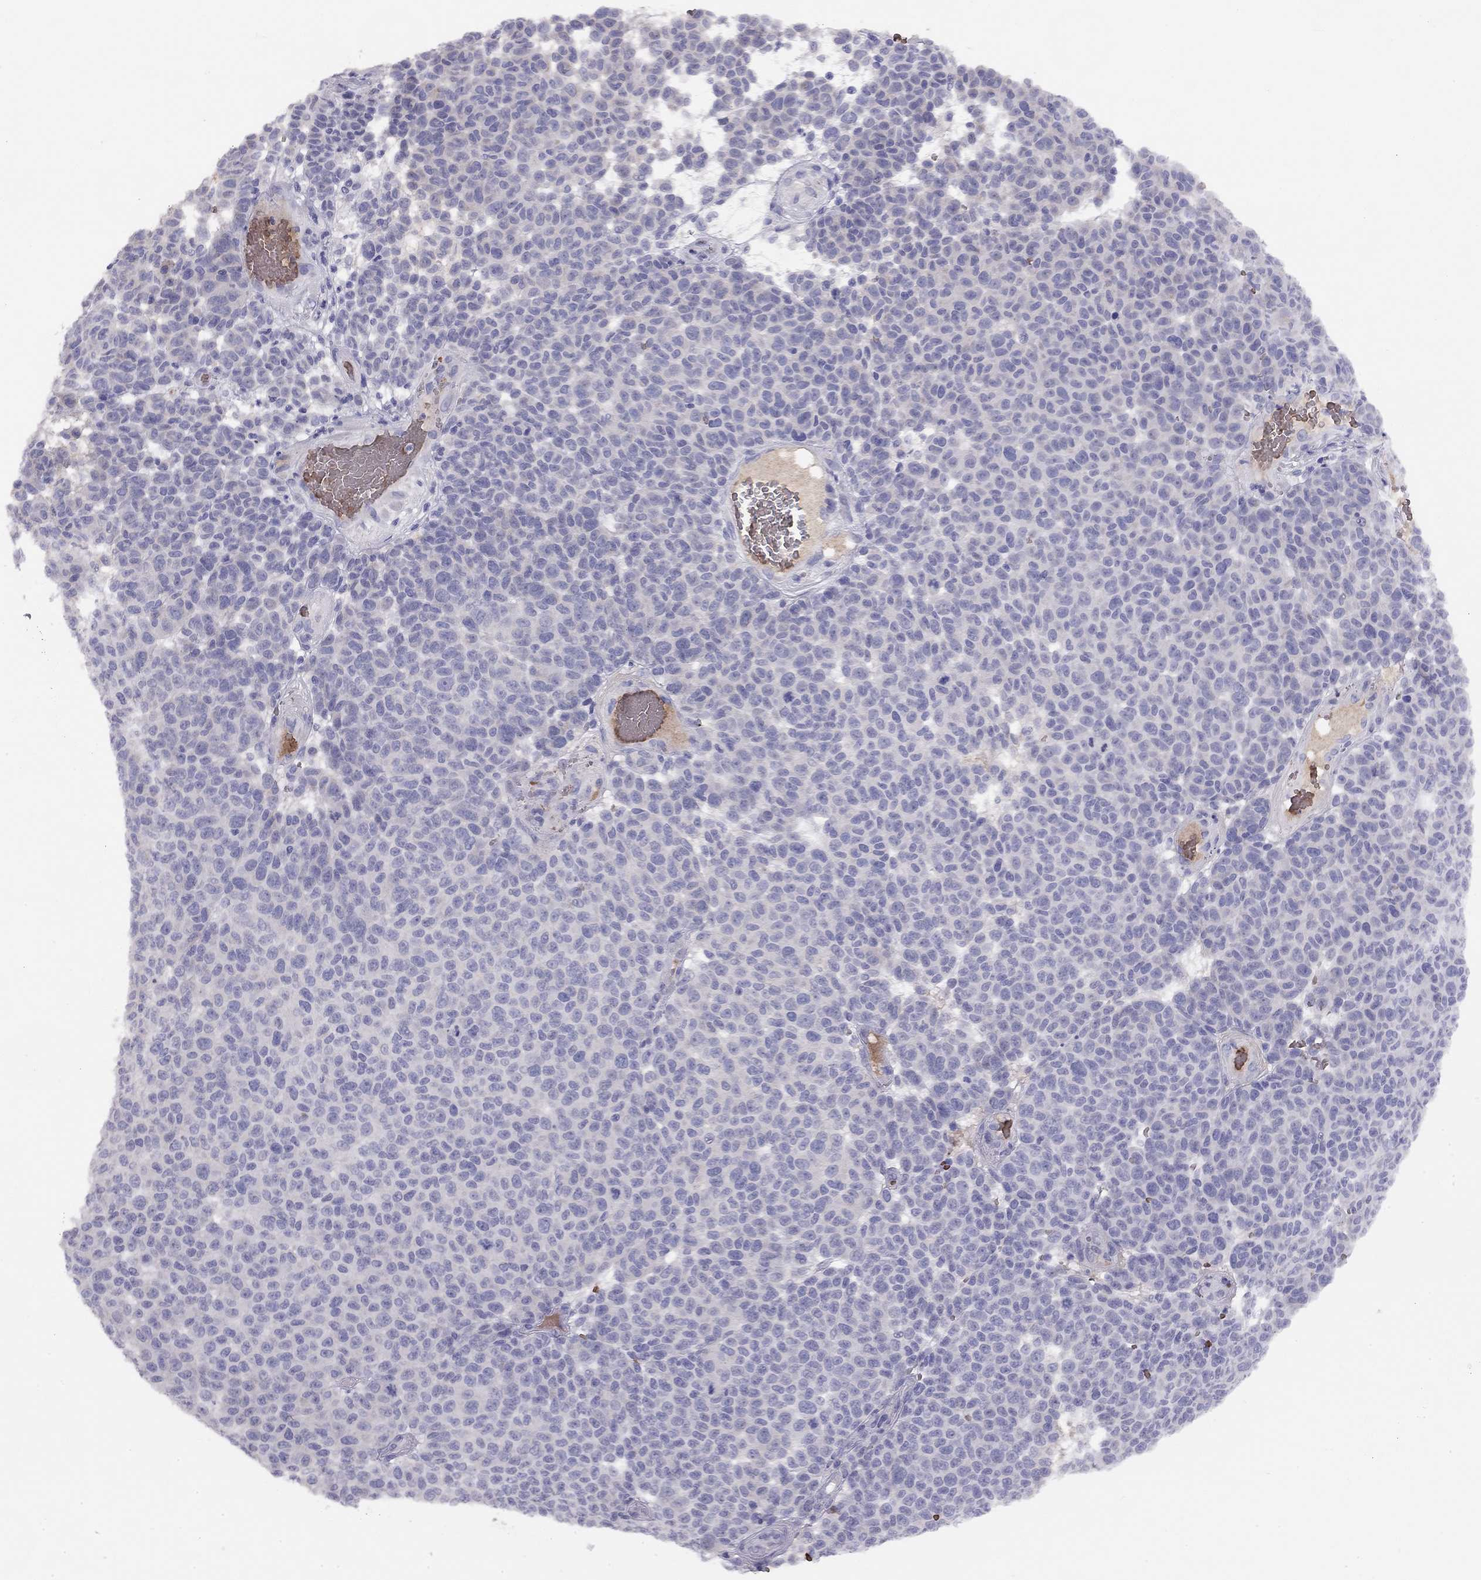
{"staining": {"intensity": "negative", "quantity": "none", "location": "none"}, "tissue": "melanoma", "cell_type": "Tumor cells", "image_type": "cancer", "snomed": [{"axis": "morphology", "description": "Malignant melanoma, NOS"}, {"axis": "topography", "description": "Skin"}], "caption": "The immunohistochemistry (IHC) image has no significant expression in tumor cells of malignant melanoma tissue.", "gene": "RHD", "patient": {"sex": "male", "age": 59}}